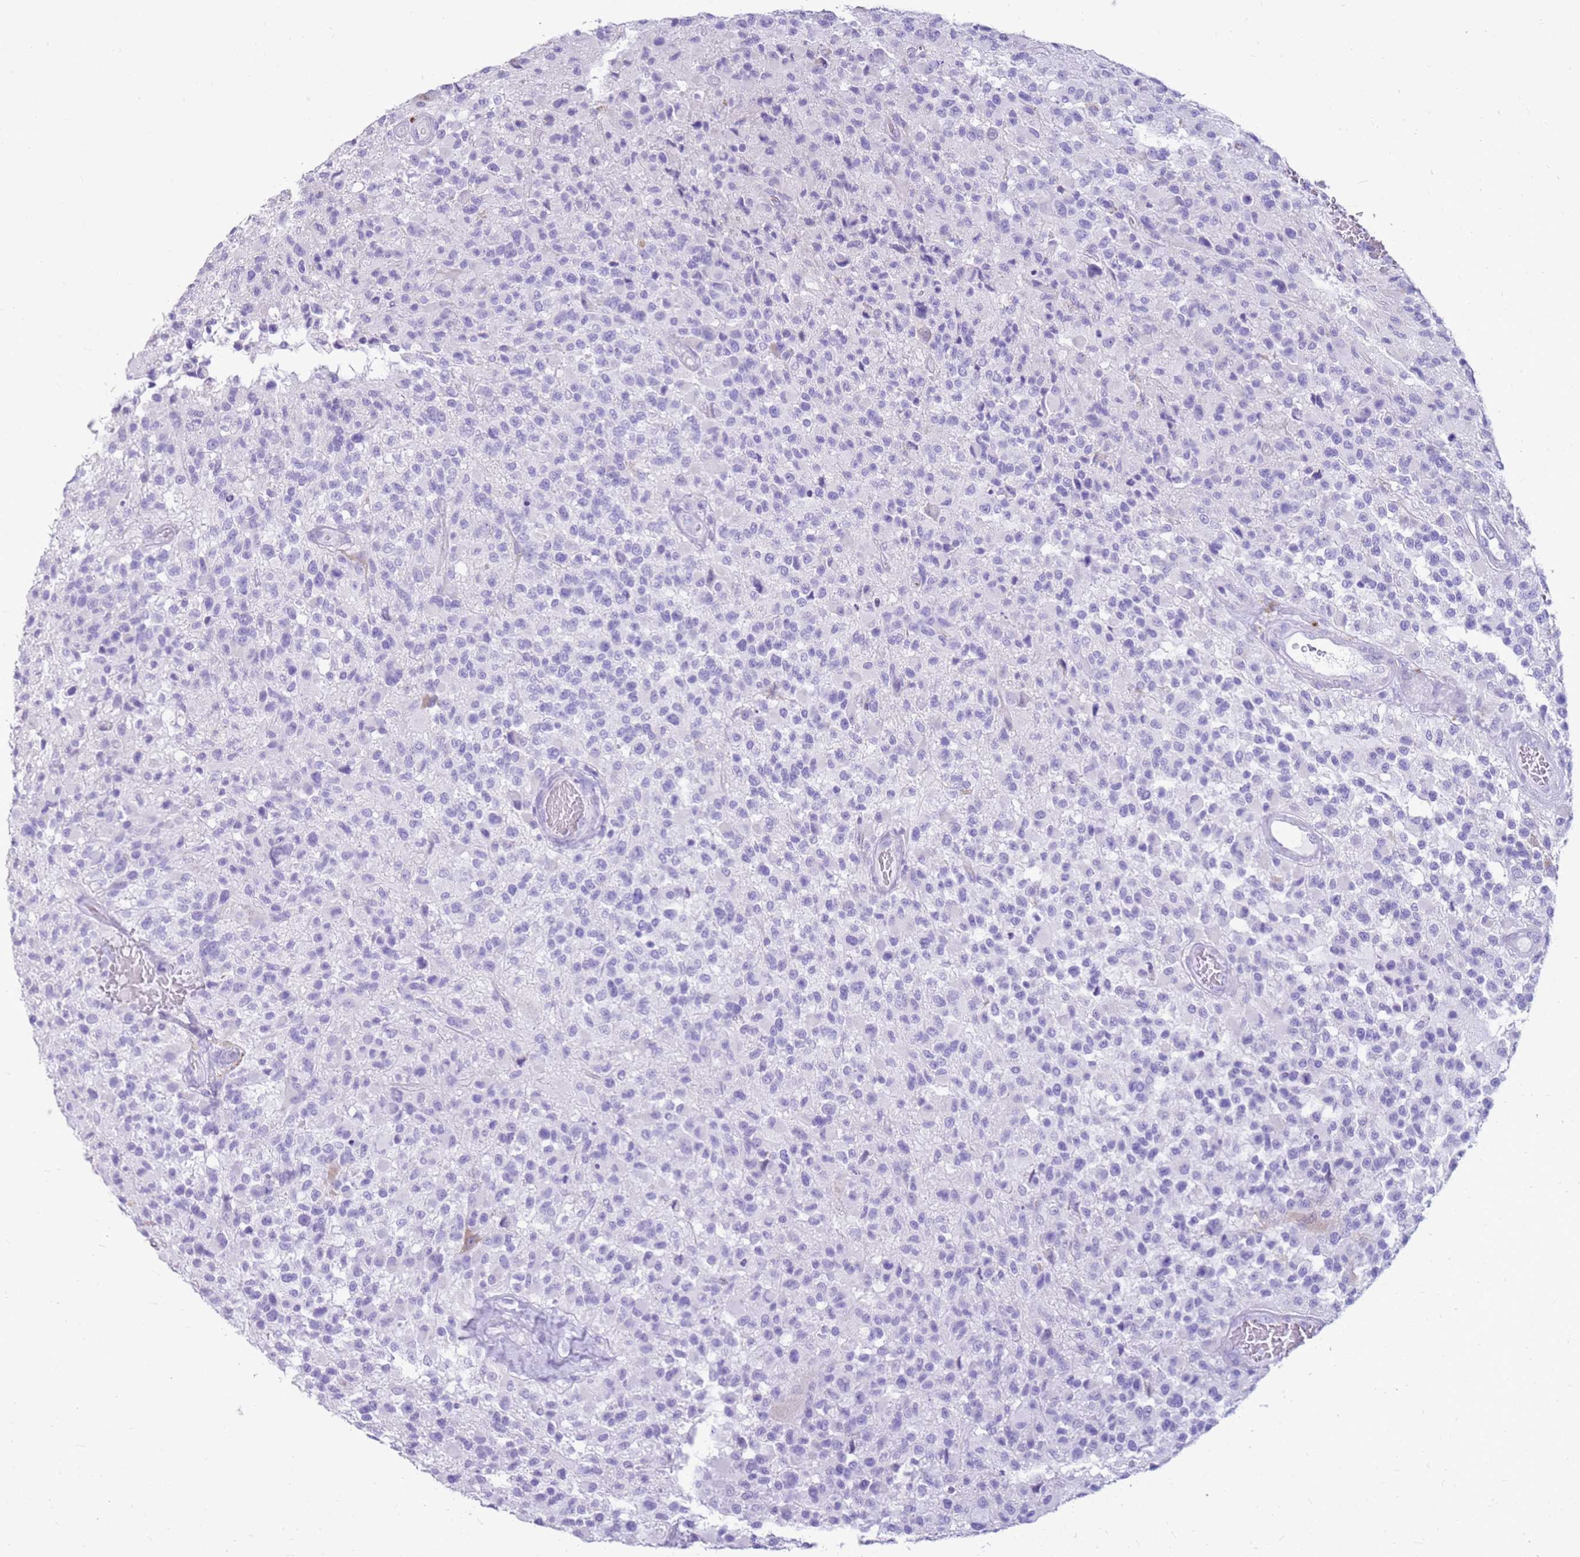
{"staining": {"intensity": "negative", "quantity": "none", "location": "none"}, "tissue": "glioma", "cell_type": "Tumor cells", "image_type": "cancer", "snomed": [{"axis": "morphology", "description": "Glioma, malignant, High grade"}, {"axis": "morphology", "description": "Glioblastoma, NOS"}, {"axis": "topography", "description": "Brain"}], "caption": "Immunohistochemical staining of glioma reveals no significant expression in tumor cells.", "gene": "CA8", "patient": {"sex": "male", "age": 60}}